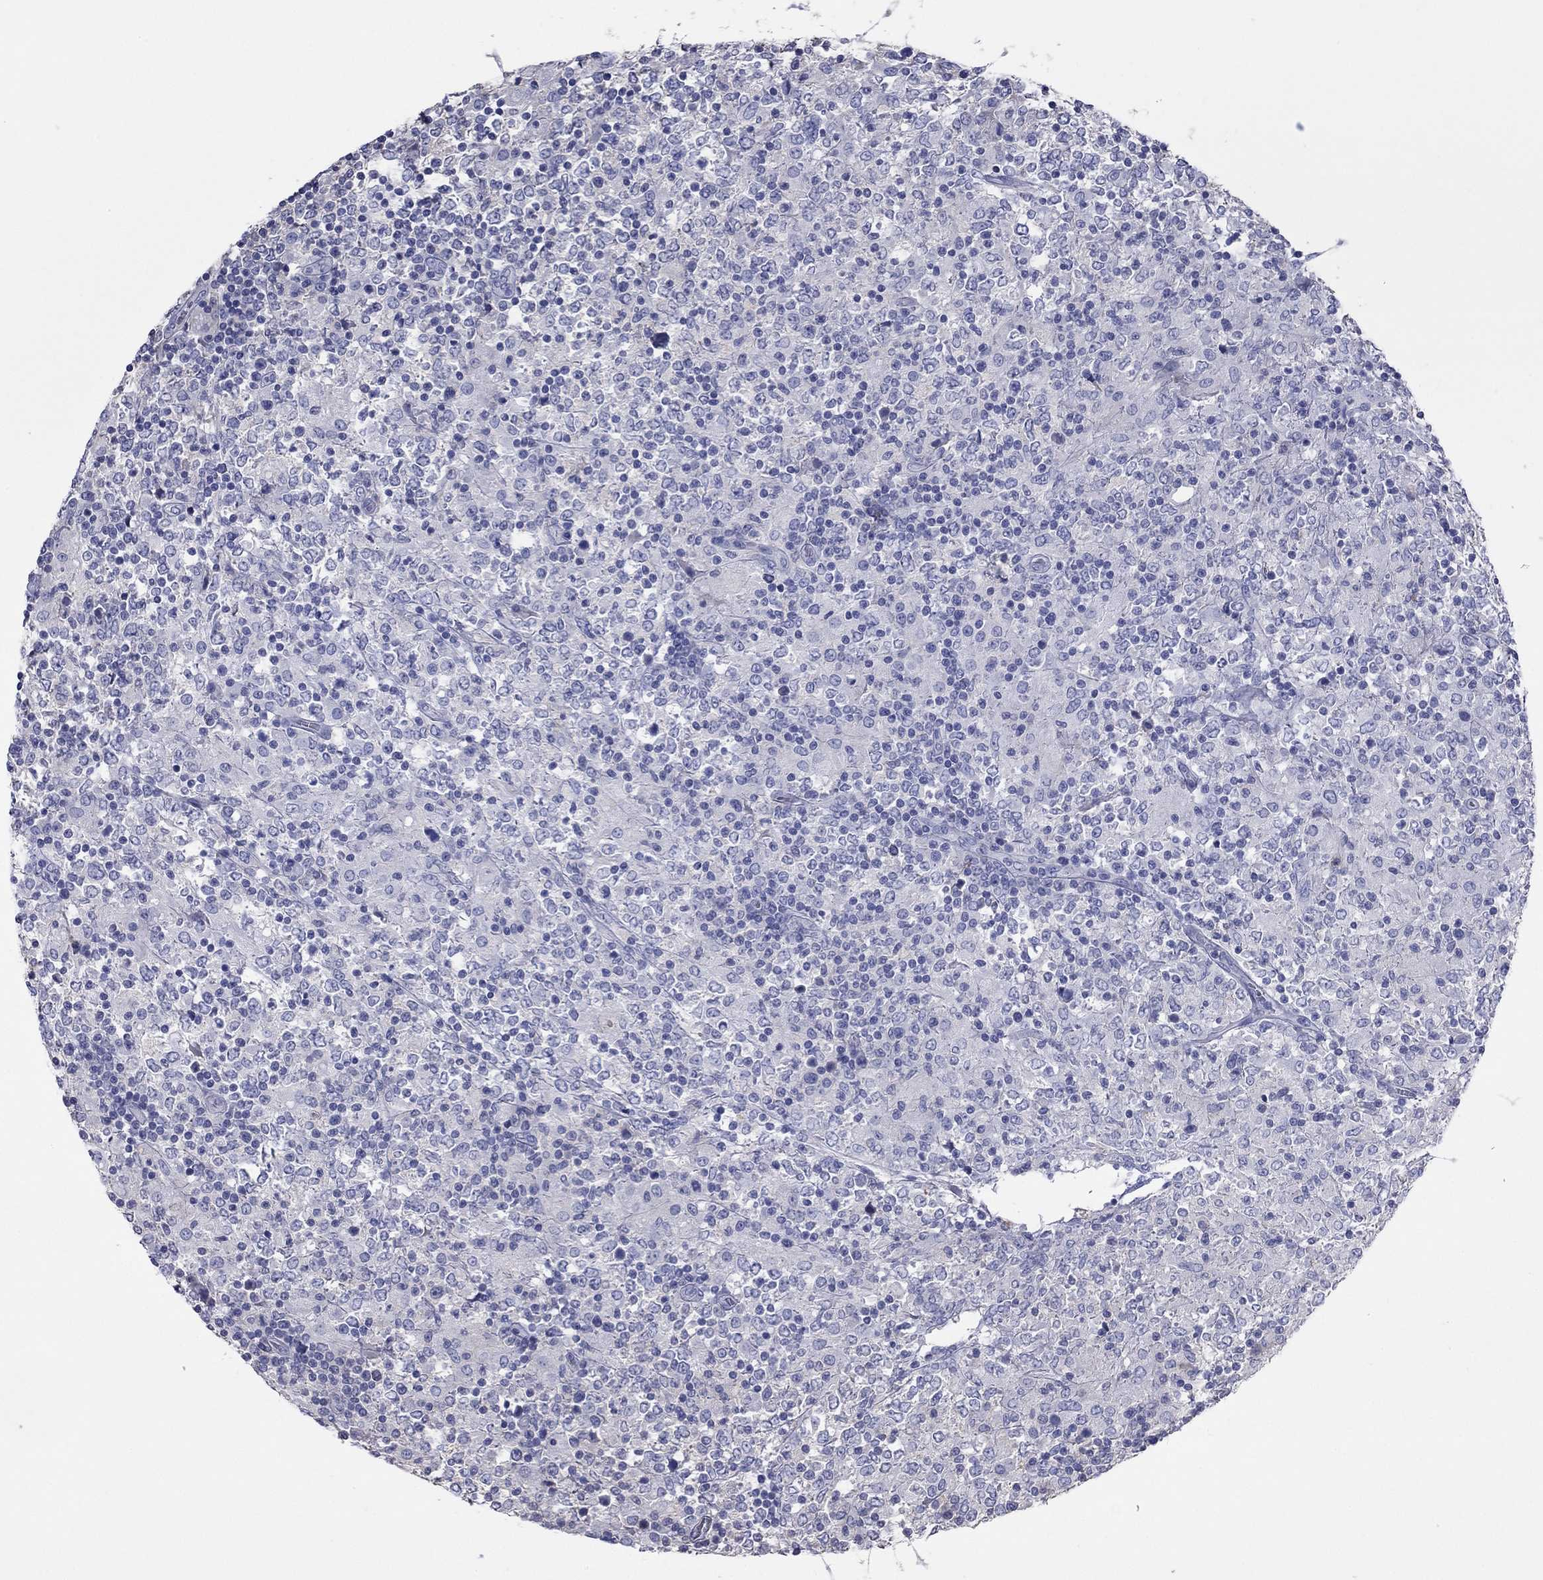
{"staining": {"intensity": "negative", "quantity": "none", "location": "none"}, "tissue": "lymphoma", "cell_type": "Tumor cells", "image_type": "cancer", "snomed": [{"axis": "morphology", "description": "Malignant lymphoma, non-Hodgkin's type, High grade"}, {"axis": "topography", "description": "Lymph node"}], "caption": "Immunohistochemical staining of human high-grade malignant lymphoma, non-Hodgkin's type shows no significant expression in tumor cells.", "gene": "ACTL7B", "patient": {"sex": "female", "age": 84}}